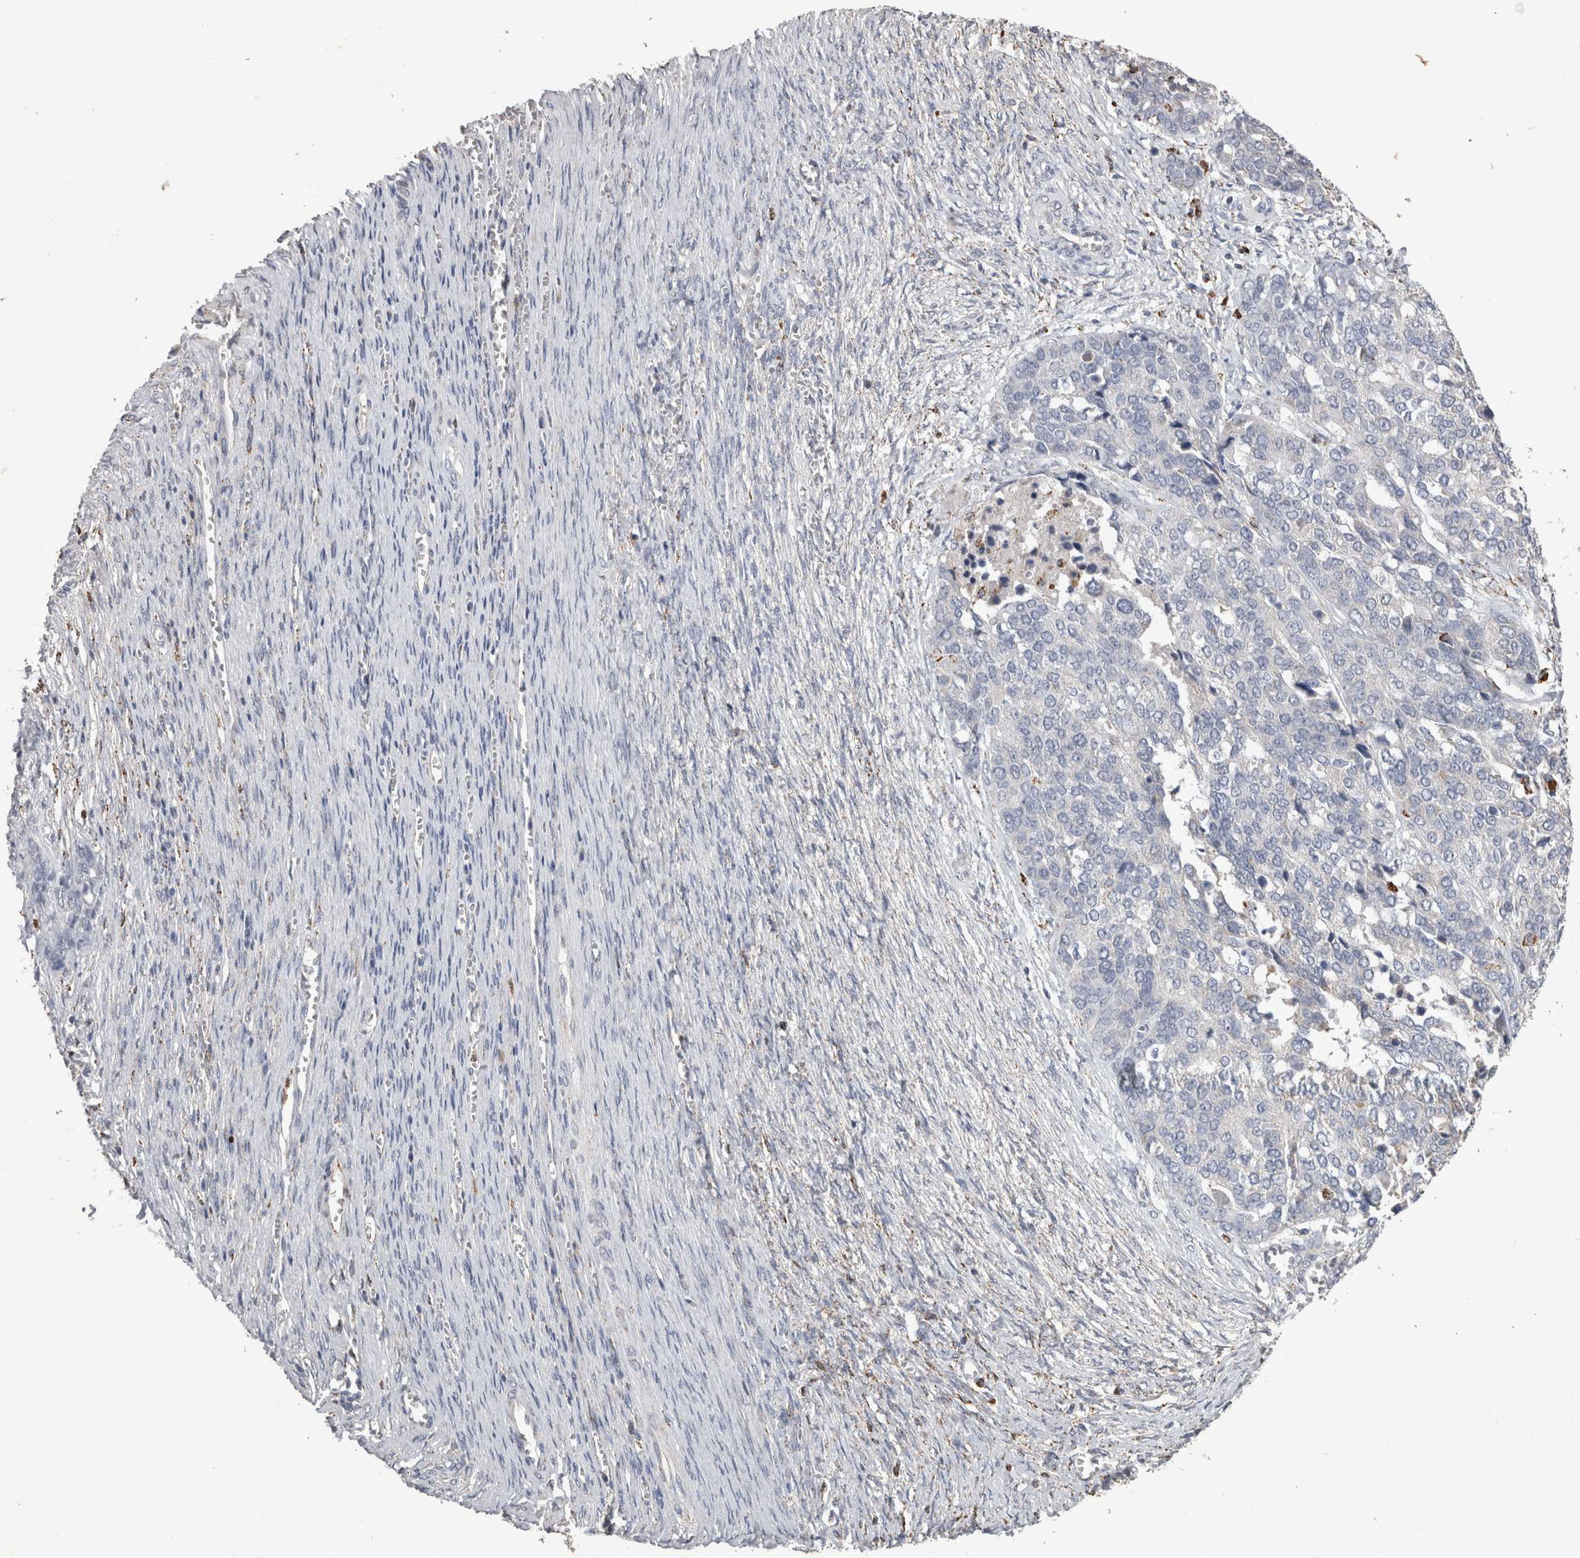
{"staining": {"intensity": "negative", "quantity": "none", "location": "none"}, "tissue": "ovarian cancer", "cell_type": "Tumor cells", "image_type": "cancer", "snomed": [{"axis": "morphology", "description": "Cystadenocarcinoma, serous, NOS"}, {"axis": "topography", "description": "Ovary"}], "caption": "Immunohistochemistry (IHC) micrograph of ovarian serous cystadenocarcinoma stained for a protein (brown), which demonstrates no expression in tumor cells. (Stains: DAB (3,3'-diaminobenzidine) immunohistochemistry (IHC) with hematoxylin counter stain, Microscopy: brightfield microscopy at high magnification).", "gene": "DKK3", "patient": {"sex": "female", "age": 44}}